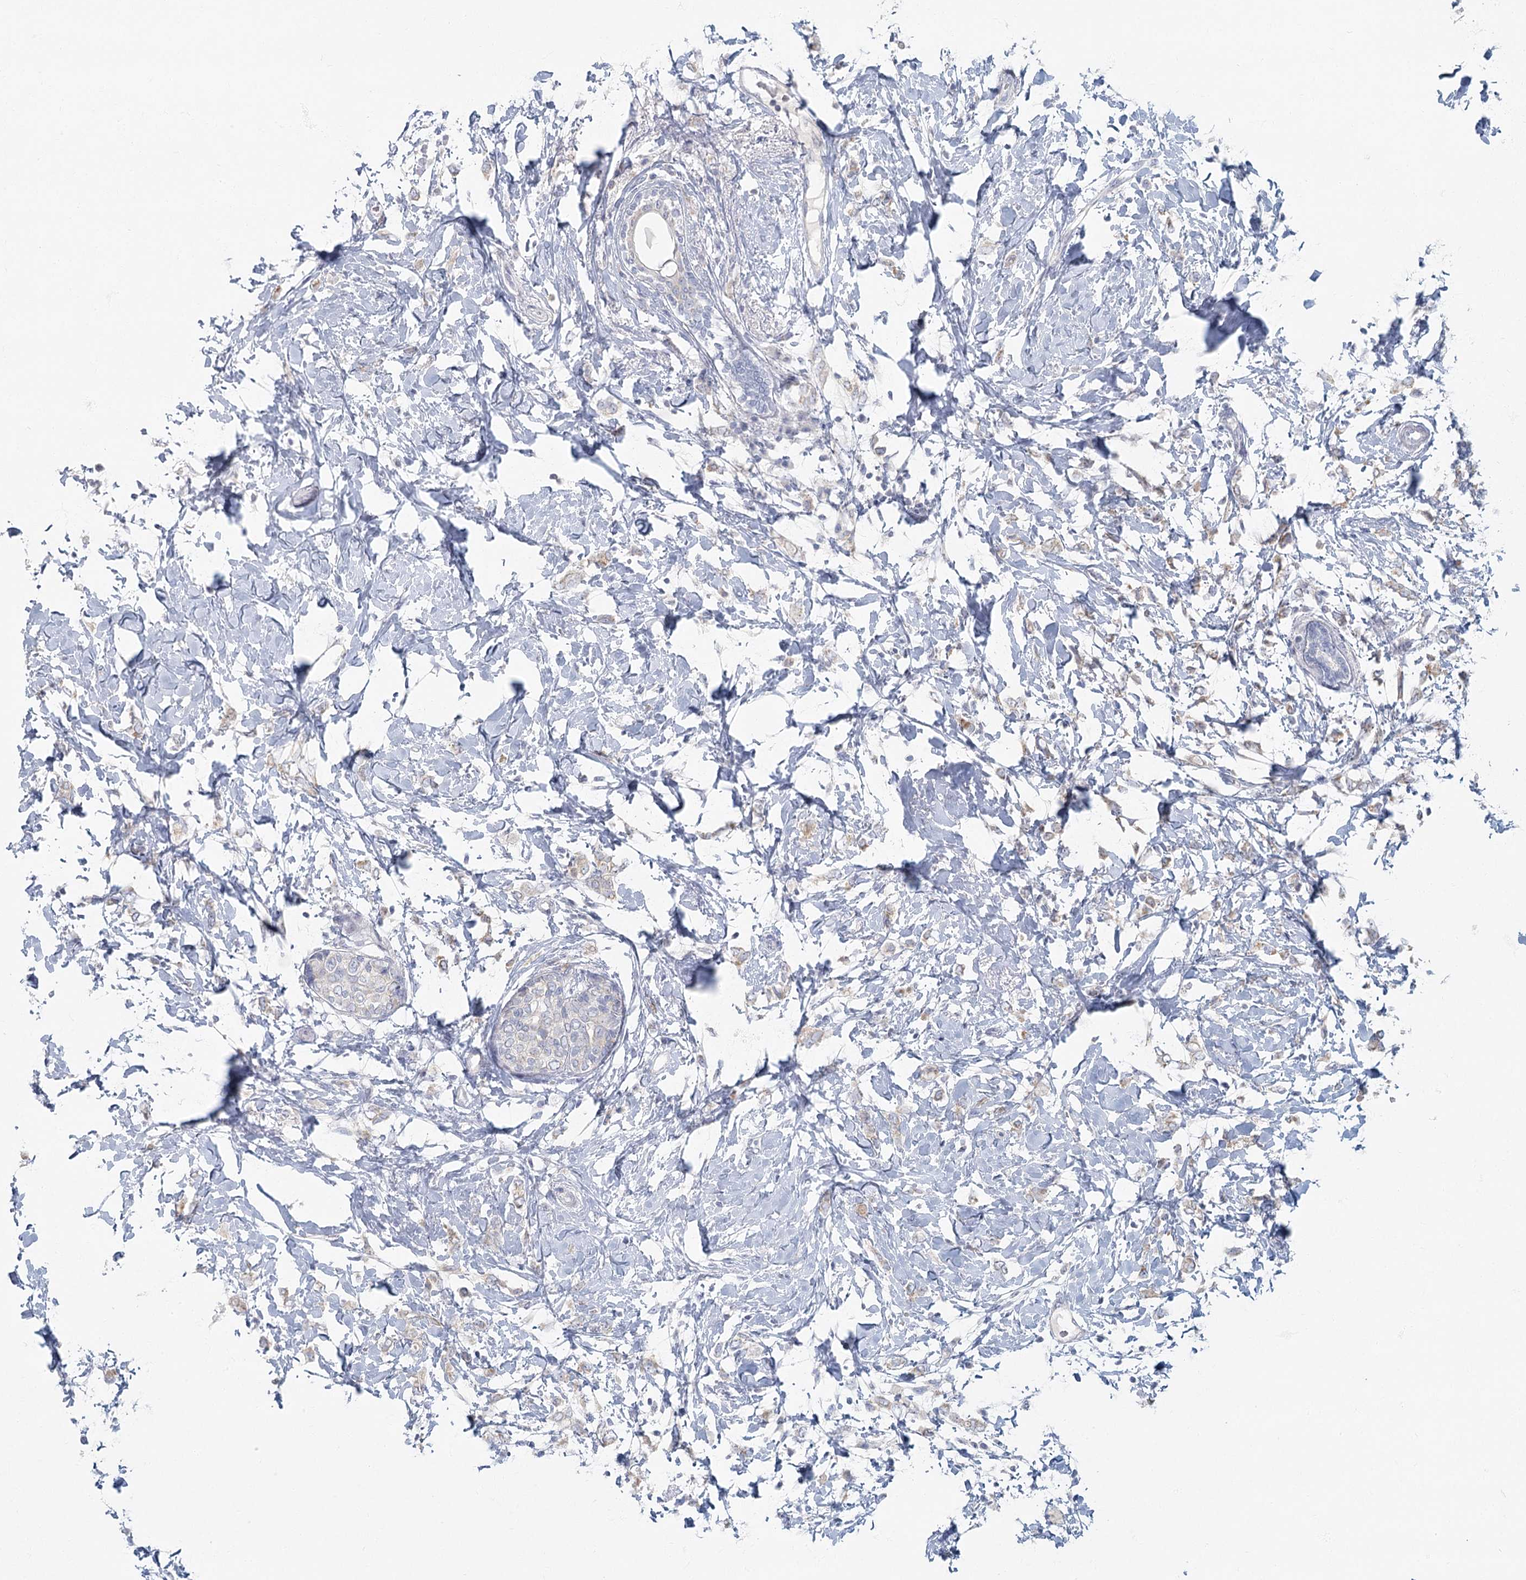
{"staining": {"intensity": "negative", "quantity": "none", "location": "none"}, "tissue": "breast cancer", "cell_type": "Tumor cells", "image_type": "cancer", "snomed": [{"axis": "morphology", "description": "Normal tissue, NOS"}, {"axis": "morphology", "description": "Lobular carcinoma"}, {"axis": "topography", "description": "Breast"}], "caption": "Immunohistochemistry (IHC) of breast cancer reveals no expression in tumor cells.", "gene": "FAM110C", "patient": {"sex": "female", "age": 47}}